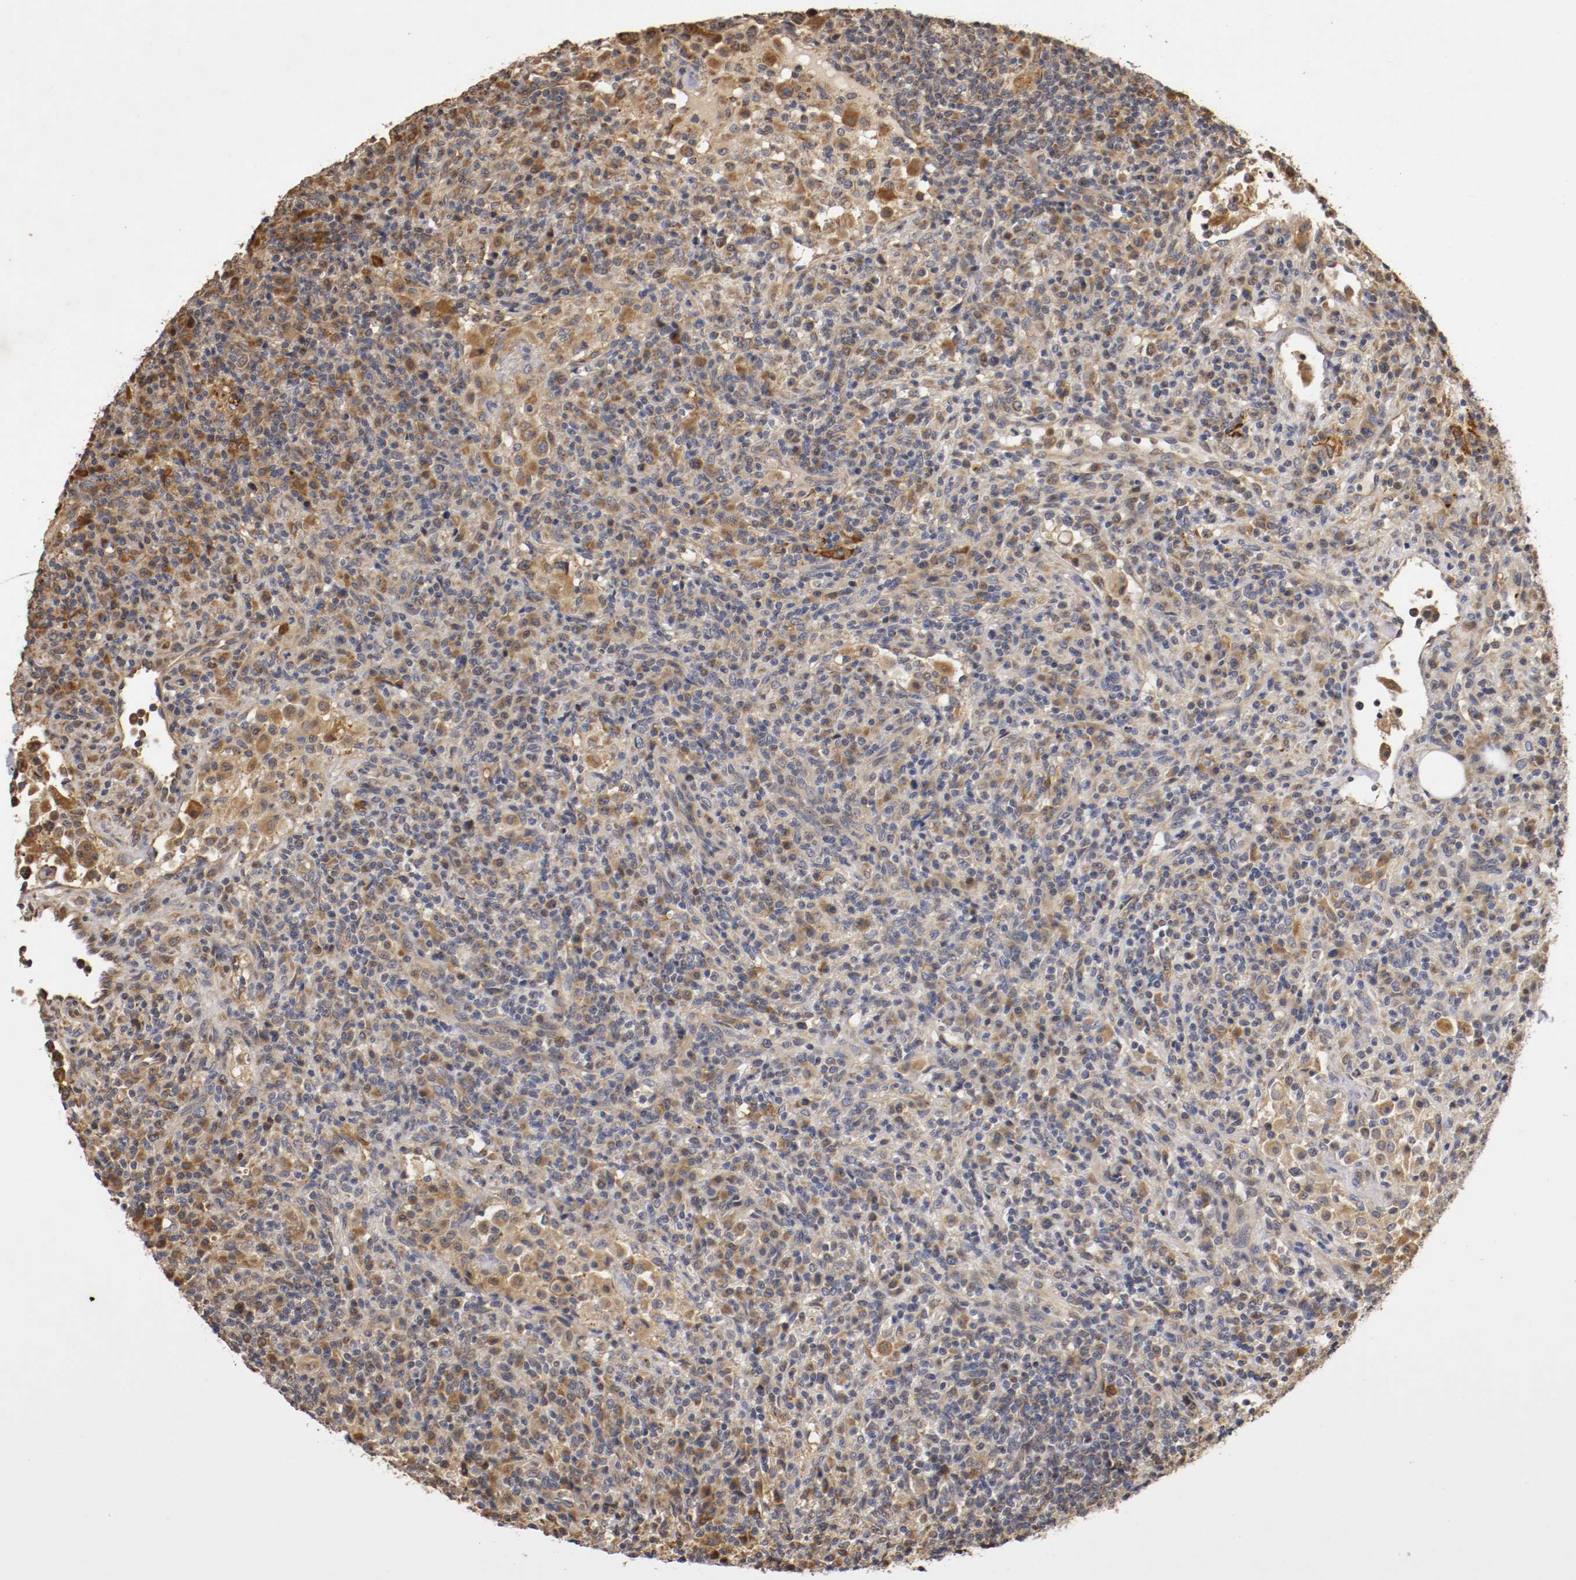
{"staining": {"intensity": "moderate", "quantity": "25%-75%", "location": "cytoplasmic/membranous"}, "tissue": "lymphoma", "cell_type": "Tumor cells", "image_type": "cancer", "snomed": [{"axis": "morphology", "description": "Hodgkin's disease, NOS"}, {"axis": "topography", "description": "Lymph node"}], "caption": "Approximately 25%-75% of tumor cells in lymphoma show moderate cytoplasmic/membranous protein expression as visualized by brown immunohistochemical staining.", "gene": "VEZT", "patient": {"sex": "male", "age": 65}}